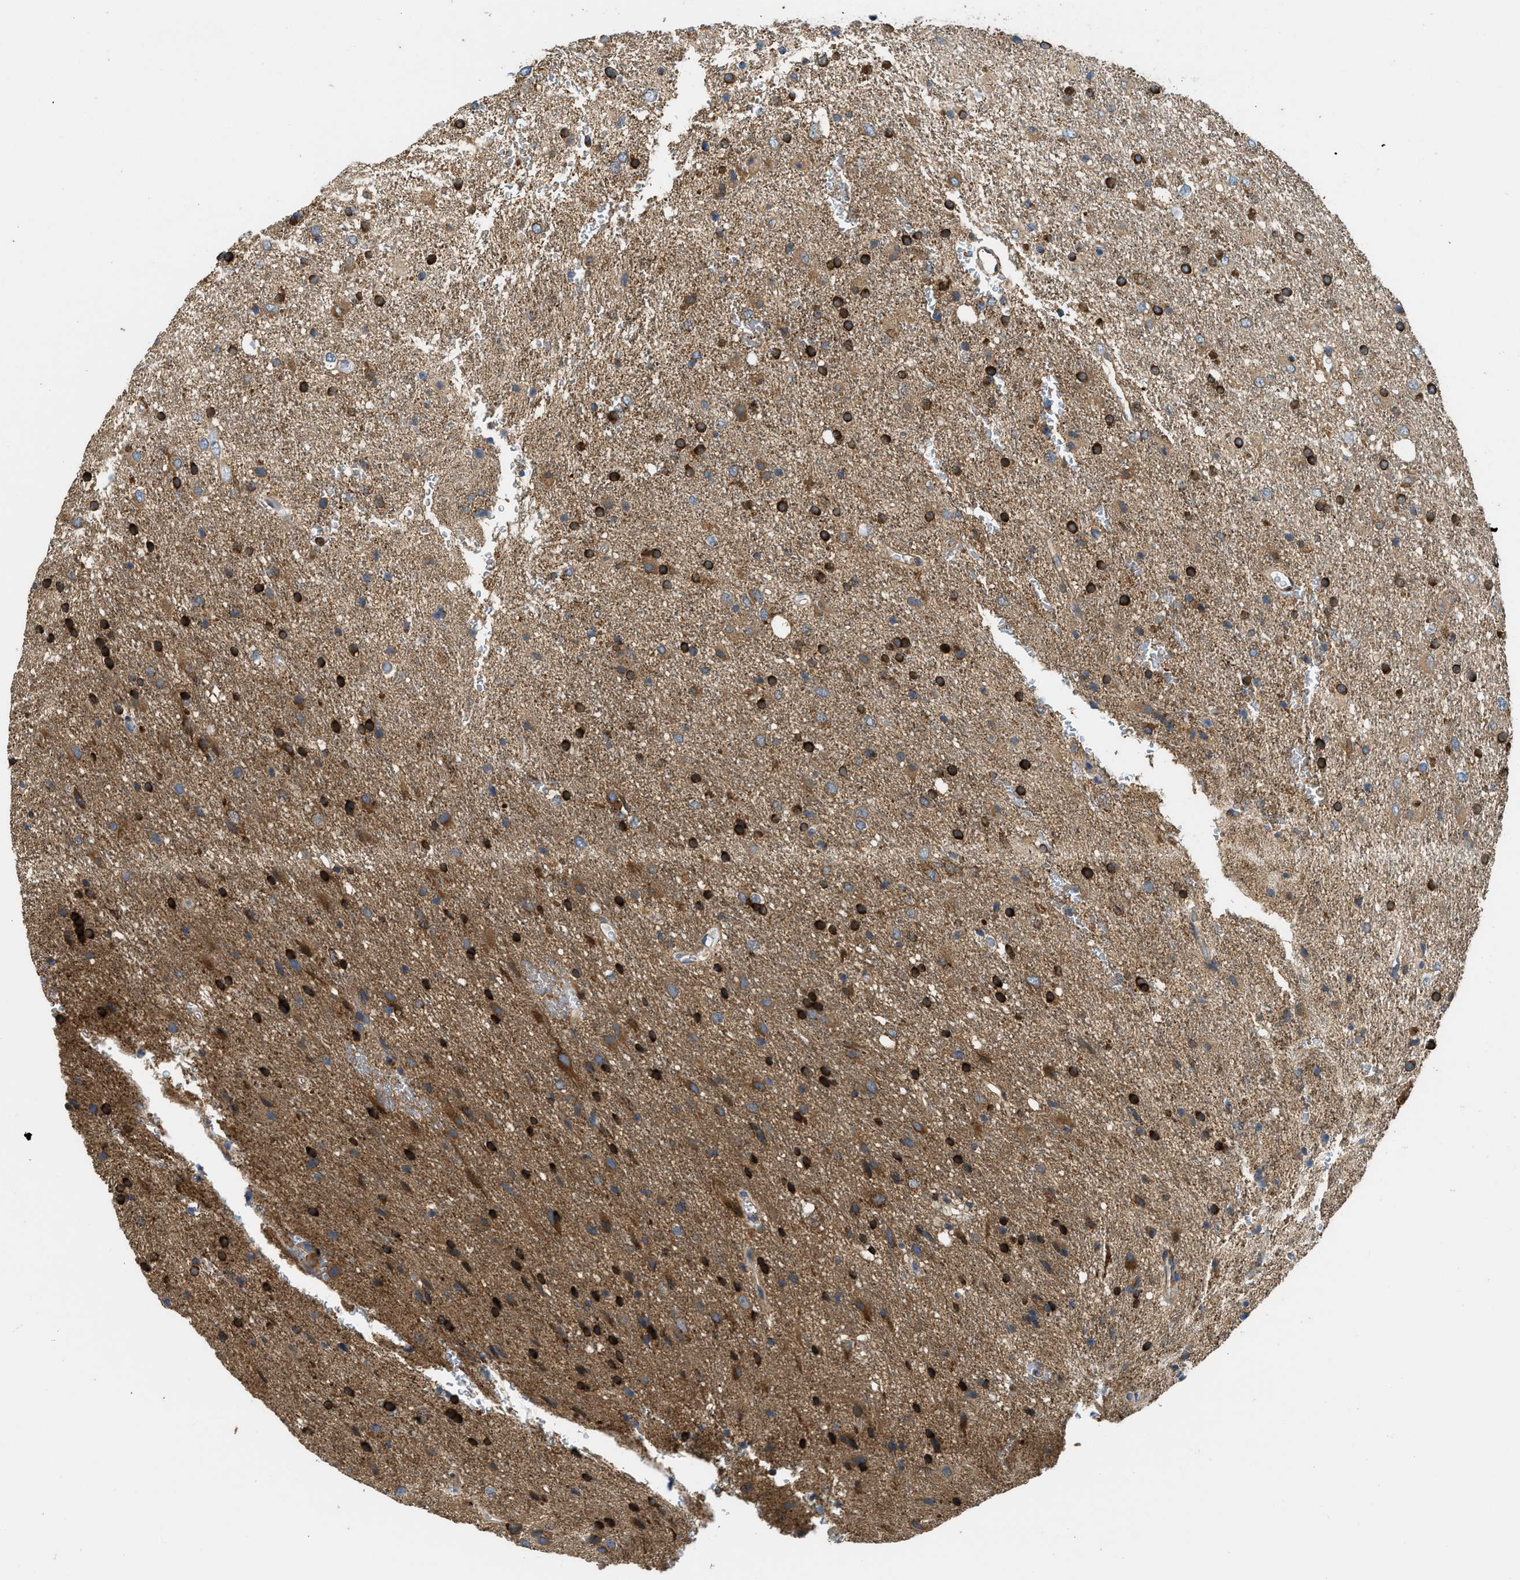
{"staining": {"intensity": "strong", "quantity": "25%-75%", "location": "cytoplasmic/membranous"}, "tissue": "glioma", "cell_type": "Tumor cells", "image_type": "cancer", "snomed": [{"axis": "morphology", "description": "Glioma, malignant, Low grade"}, {"axis": "topography", "description": "Brain"}], "caption": "About 25%-75% of tumor cells in human malignant glioma (low-grade) display strong cytoplasmic/membranous protein expression as visualized by brown immunohistochemical staining.", "gene": "STK33", "patient": {"sex": "male", "age": 77}}